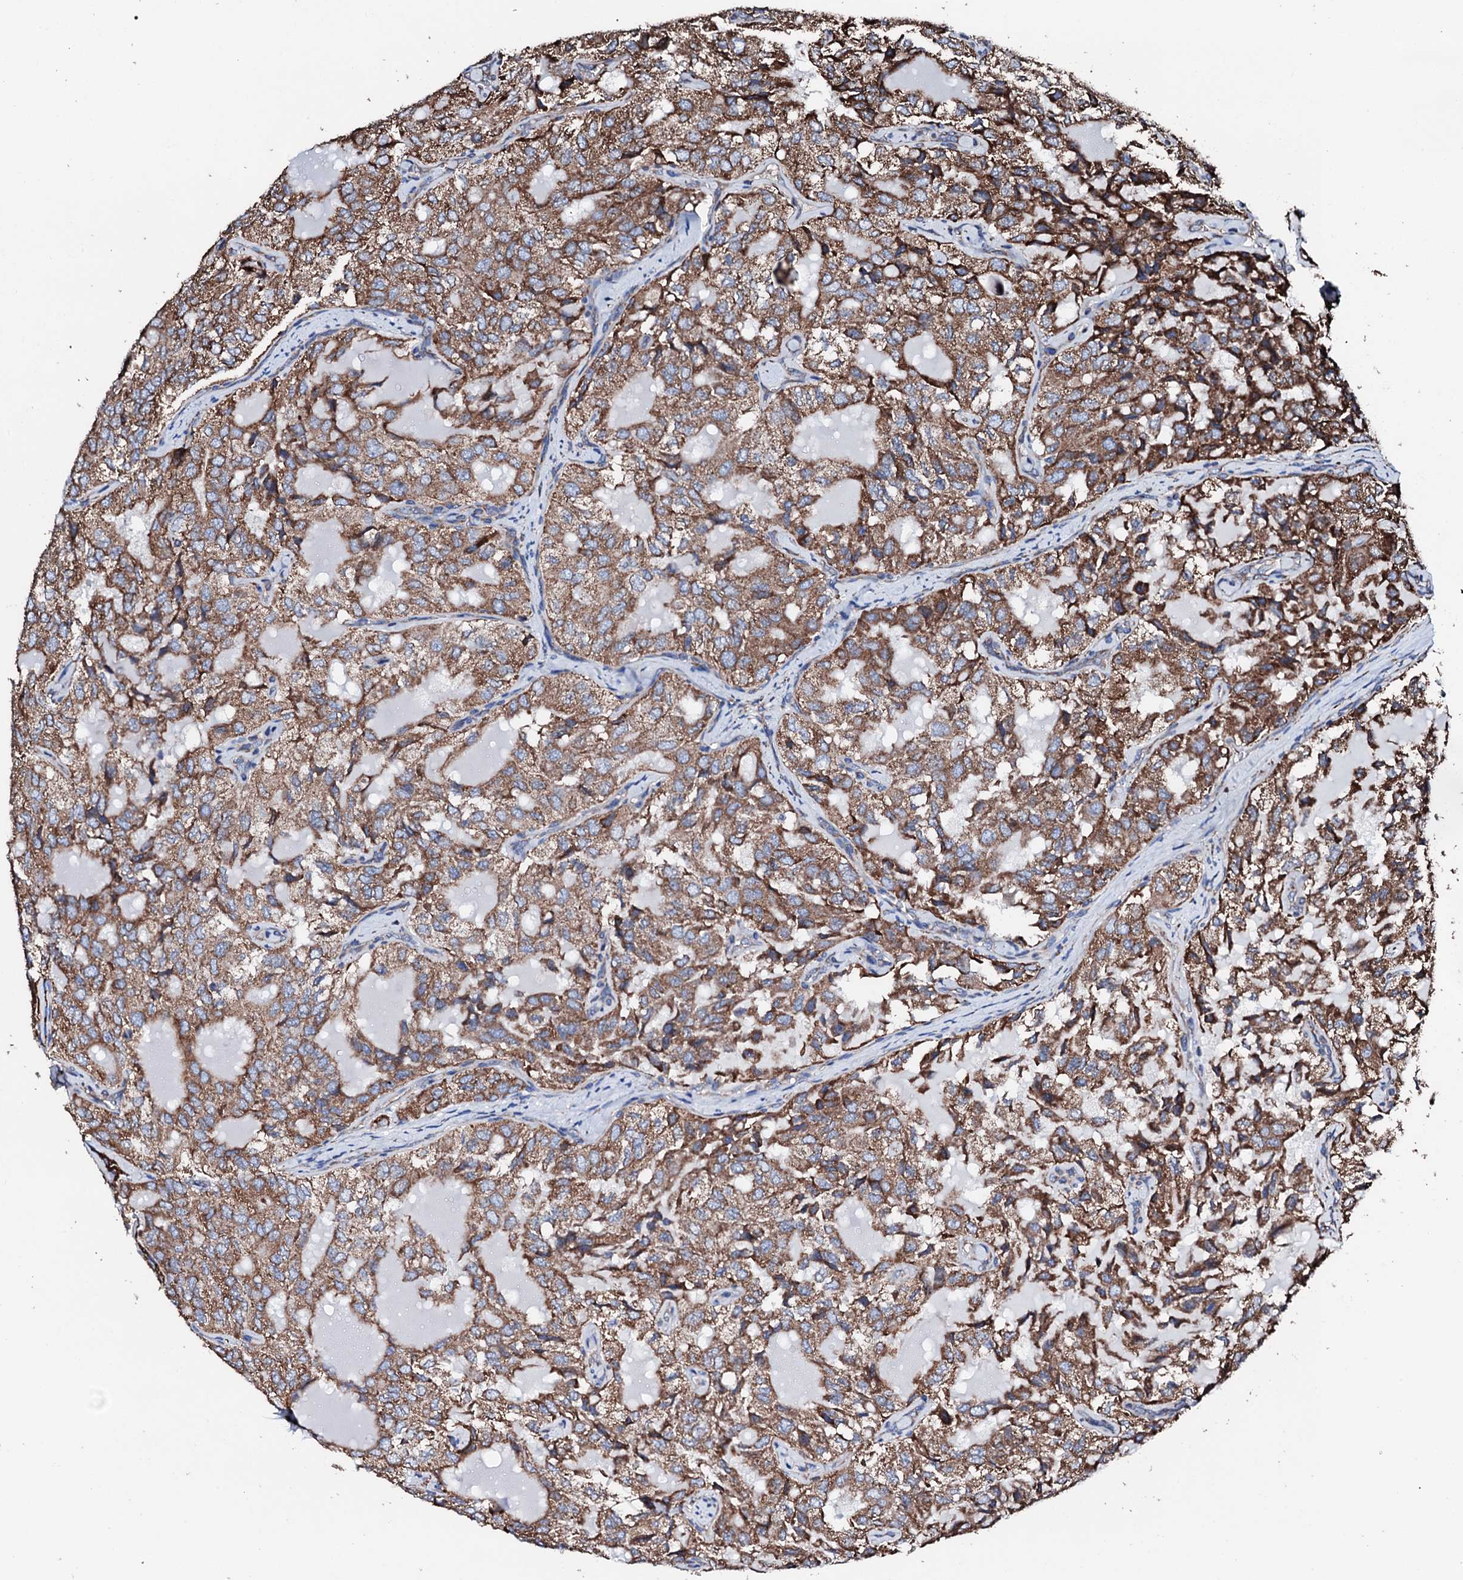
{"staining": {"intensity": "moderate", "quantity": ">75%", "location": "cytoplasmic/membranous"}, "tissue": "thyroid cancer", "cell_type": "Tumor cells", "image_type": "cancer", "snomed": [{"axis": "morphology", "description": "Follicular adenoma carcinoma, NOS"}, {"axis": "topography", "description": "Thyroid gland"}], "caption": "DAB (3,3'-diaminobenzidine) immunohistochemical staining of human thyroid follicular adenoma carcinoma demonstrates moderate cytoplasmic/membranous protein positivity in about >75% of tumor cells.", "gene": "AMDHD1", "patient": {"sex": "male", "age": 75}}